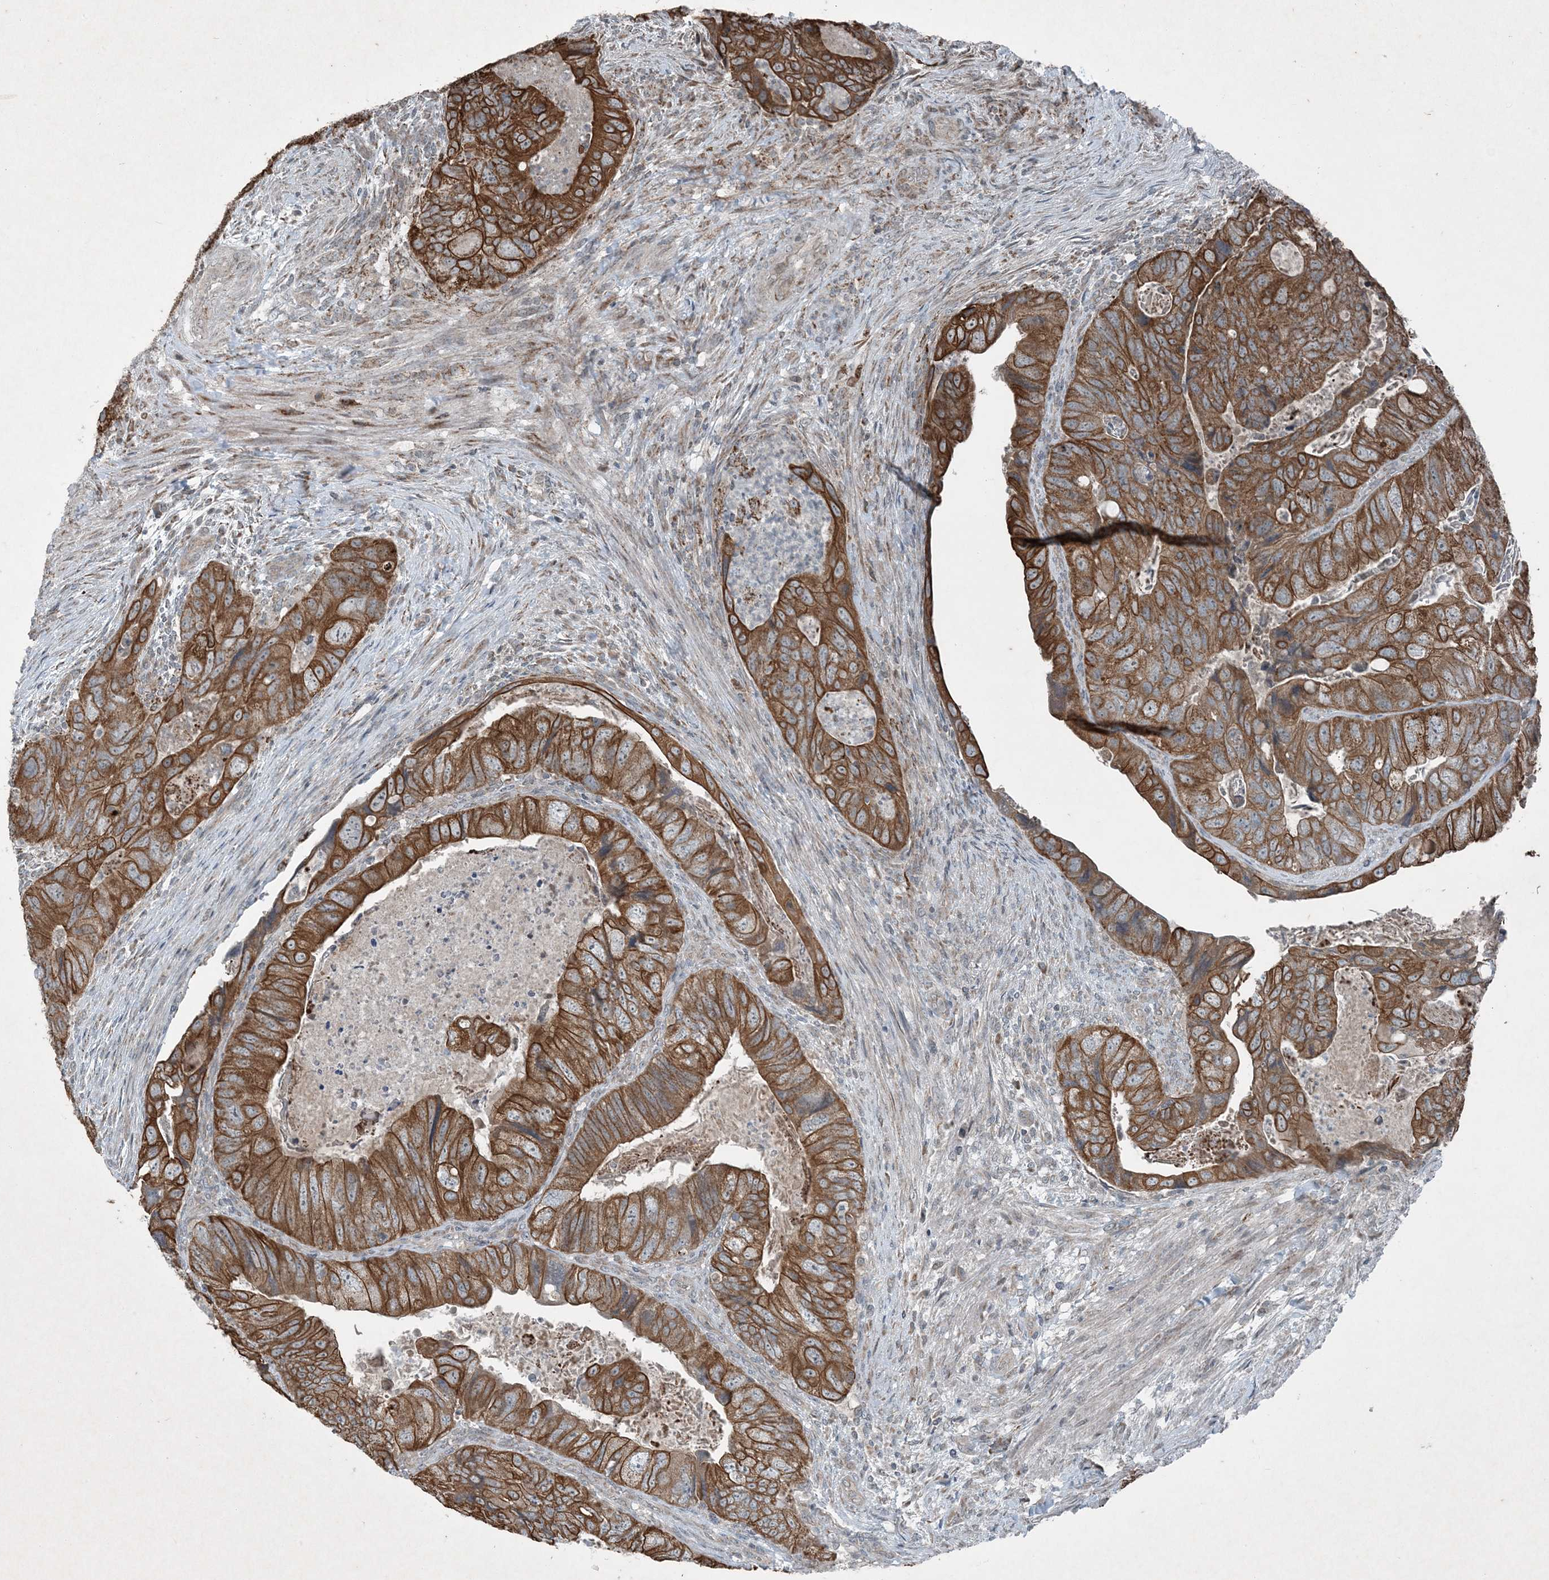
{"staining": {"intensity": "moderate", "quantity": ">75%", "location": "cytoplasmic/membranous"}, "tissue": "colorectal cancer", "cell_type": "Tumor cells", "image_type": "cancer", "snomed": [{"axis": "morphology", "description": "Adenocarcinoma, NOS"}, {"axis": "topography", "description": "Rectum"}], "caption": "Brown immunohistochemical staining in colorectal cancer exhibits moderate cytoplasmic/membranous positivity in about >75% of tumor cells.", "gene": "PC", "patient": {"sex": "male", "age": 63}}